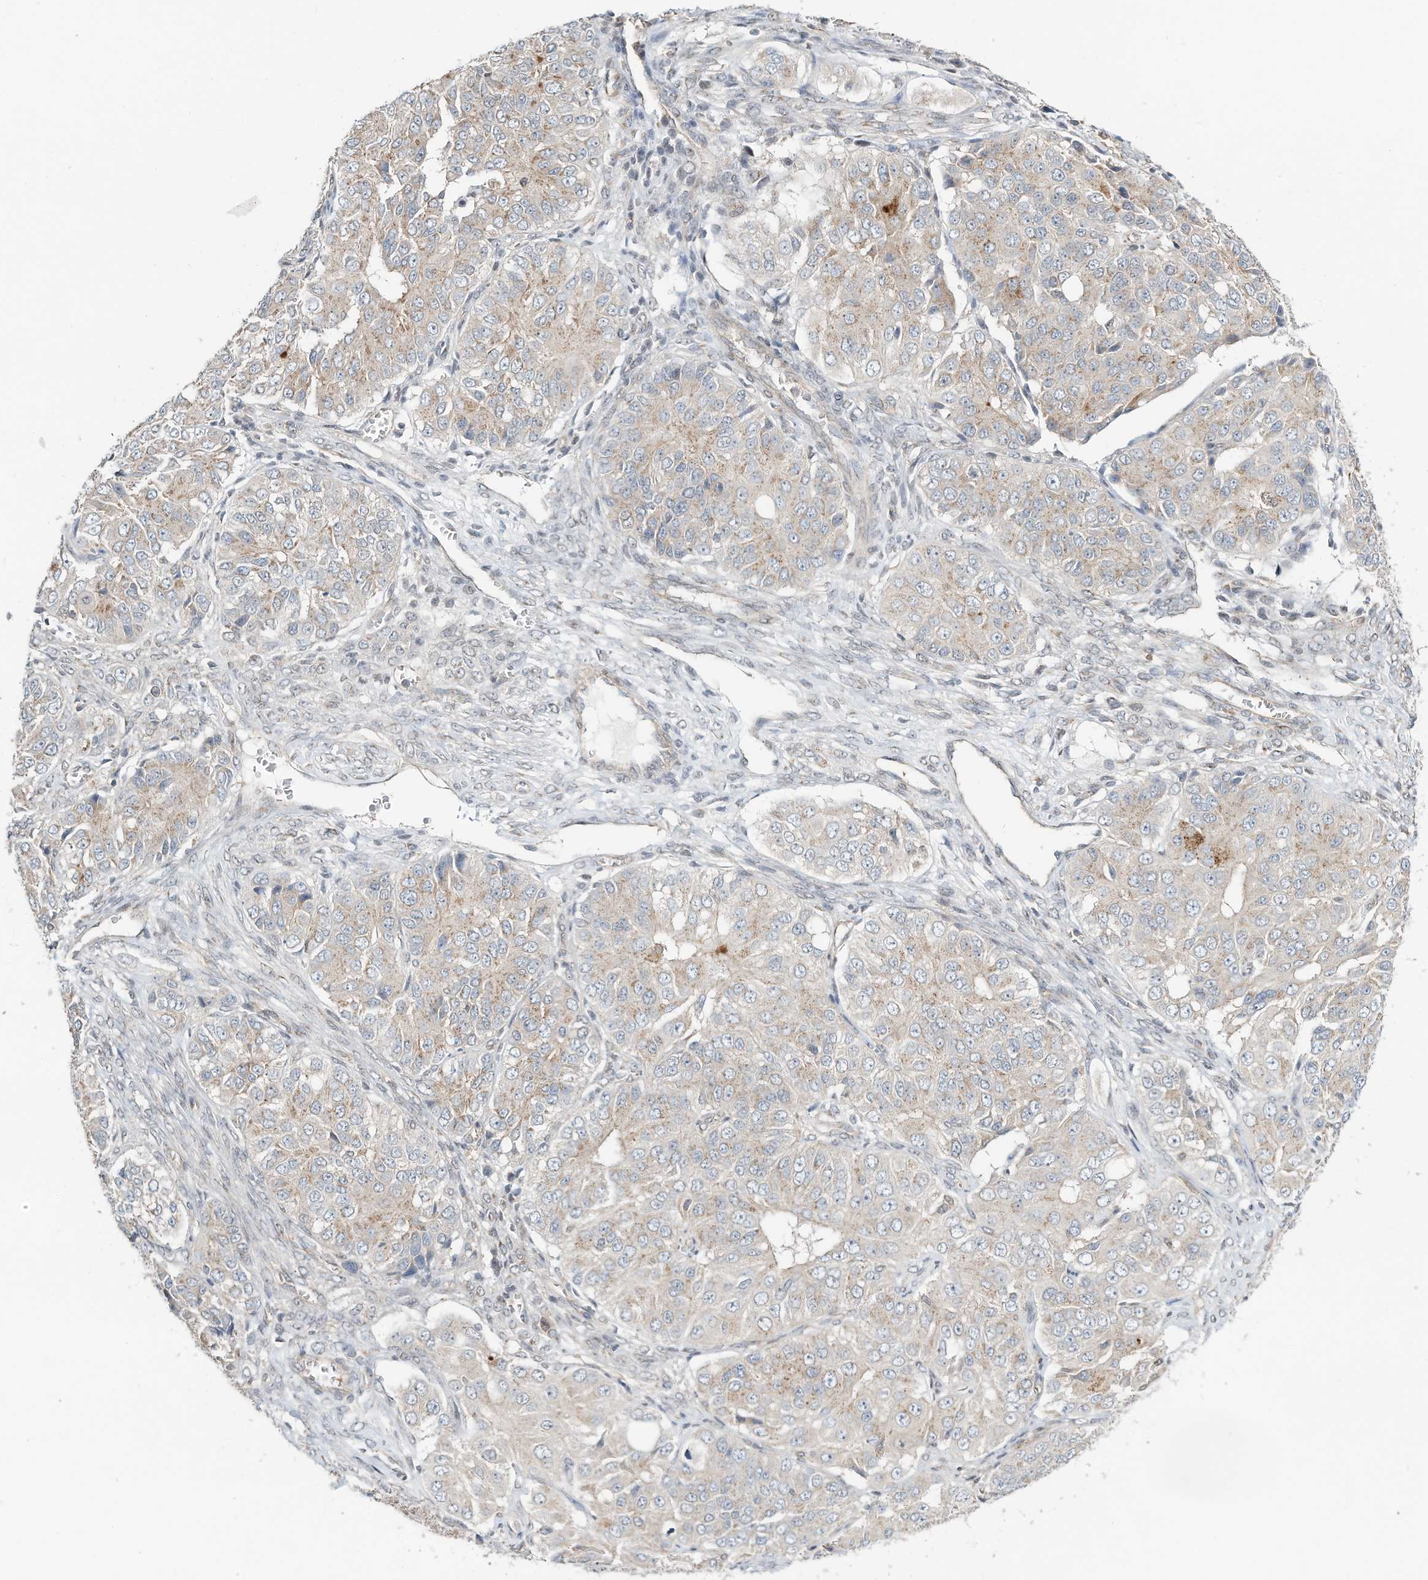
{"staining": {"intensity": "weak", "quantity": "25%-75%", "location": "cytoplasmic/membranous"}, "tissue": "ovarian cancer", "cell_type": "Tumor cells", "image_type": "cancer", "snomed": [{"axis": "morphology", "description": "Carcinoma, endometroid"}, {"axis": "topography", "description": "Ovary"}], "caption": "Ovarian endometroid carcinoma stained with a brown dye demonstrates weak cytoplasmic/membranous positive positivity in about 25%-75% of tumor cells.", "gene": "CUX1", "patient": {"sex": "female", "age": 51}}